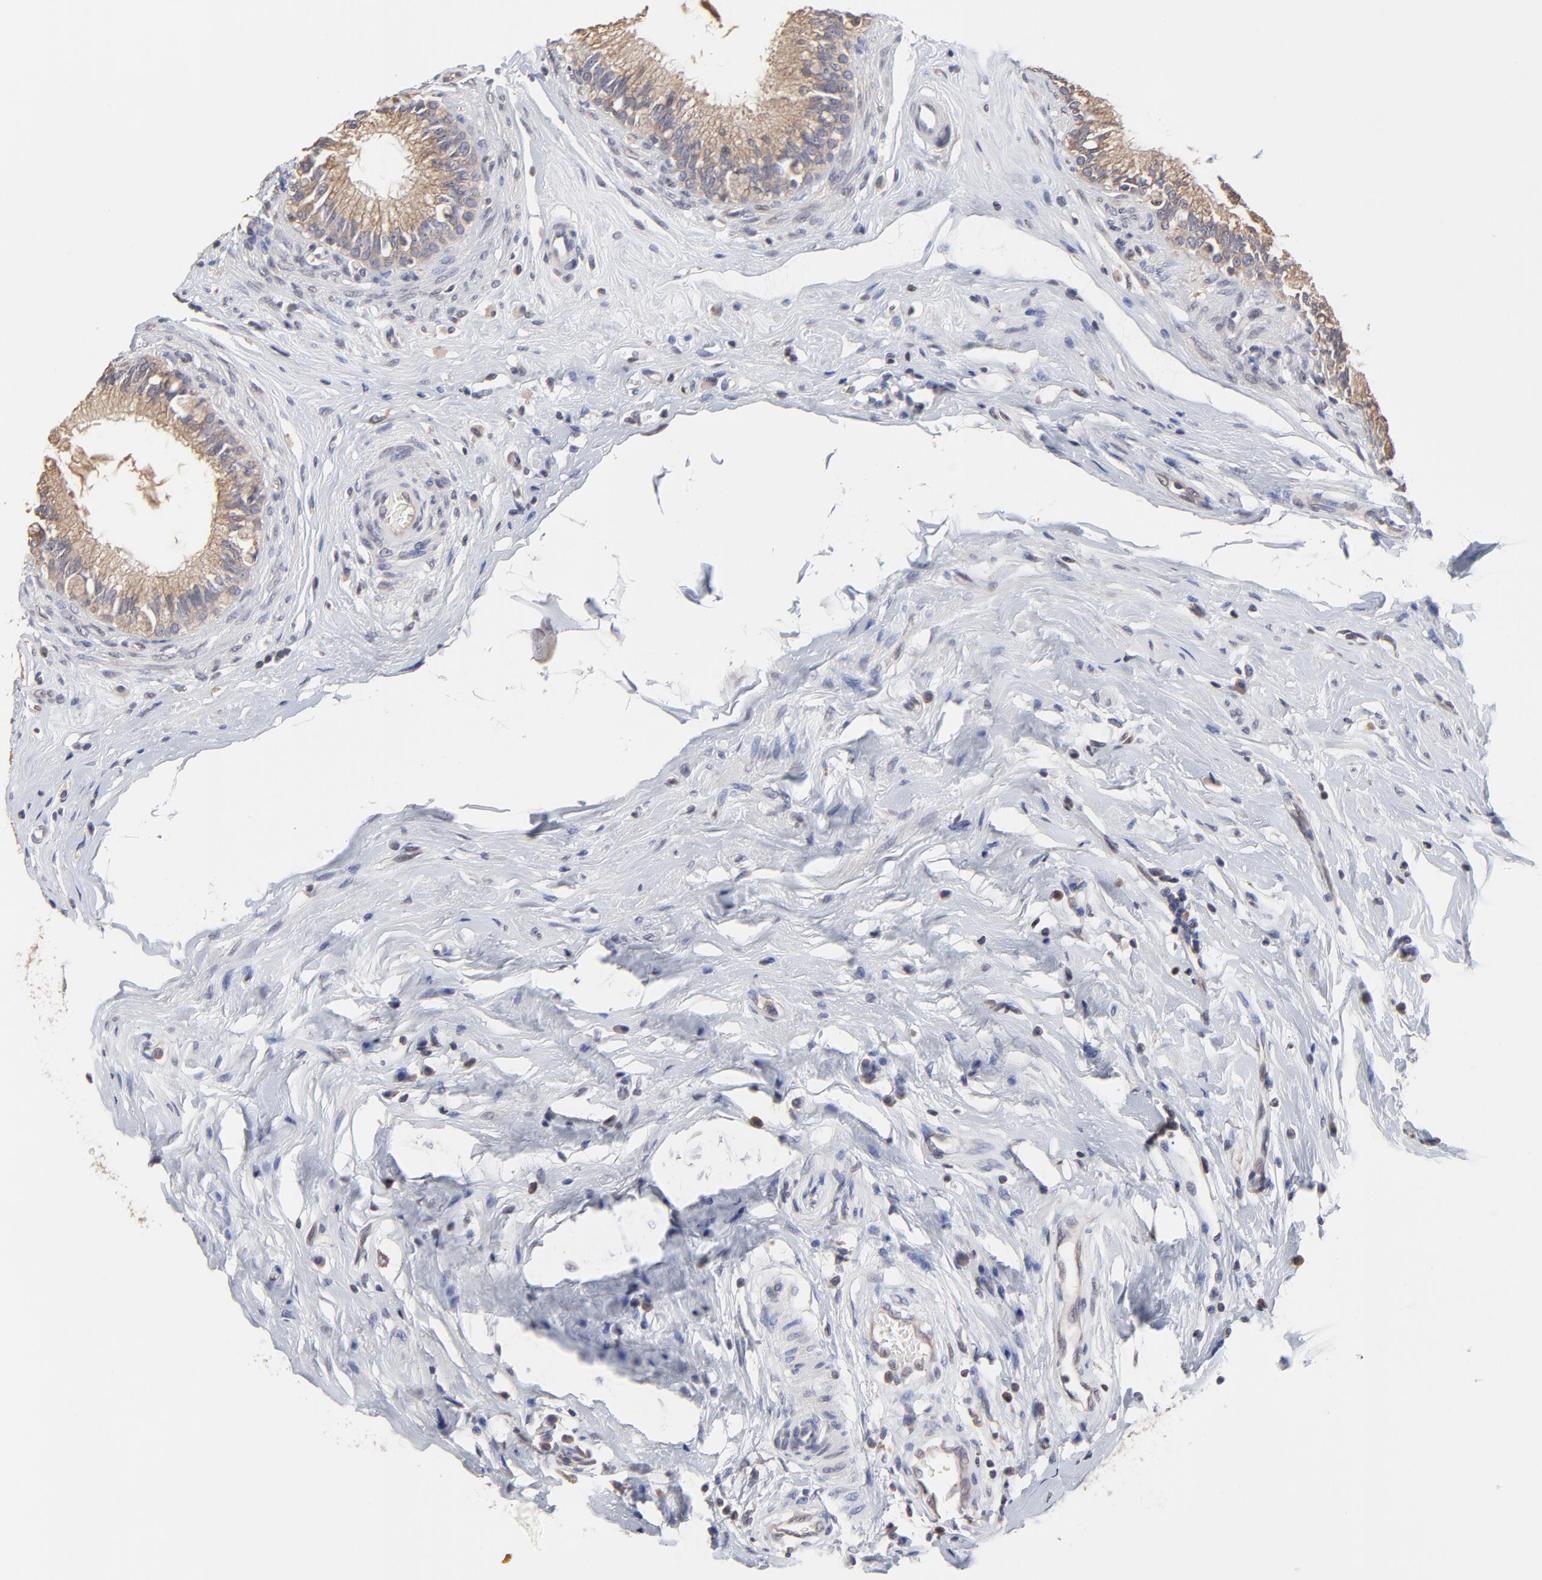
{"staining": {"intensity": "moderate", "quantity": ">75%", "location": "cytoplasmic/membranous"}, "tissue": "epididymis", "cell_type": "Glandular cells", "image_type": "normal", "snomed": [{"axis": "morphology", "description": "Normal tissue, NOS"}, {"axis": "morphology", "description": "Inflammation, NOS"}, {"axis": "topography", "description": "Epididymis"}], "caption": "Epididymis stained with a brown dye shows moderate cytoplasmic/membranous positive positivity in about >75% of glandular cells.", "gene": "CCT2", "patient": {"sex": "male", "age": 84}}